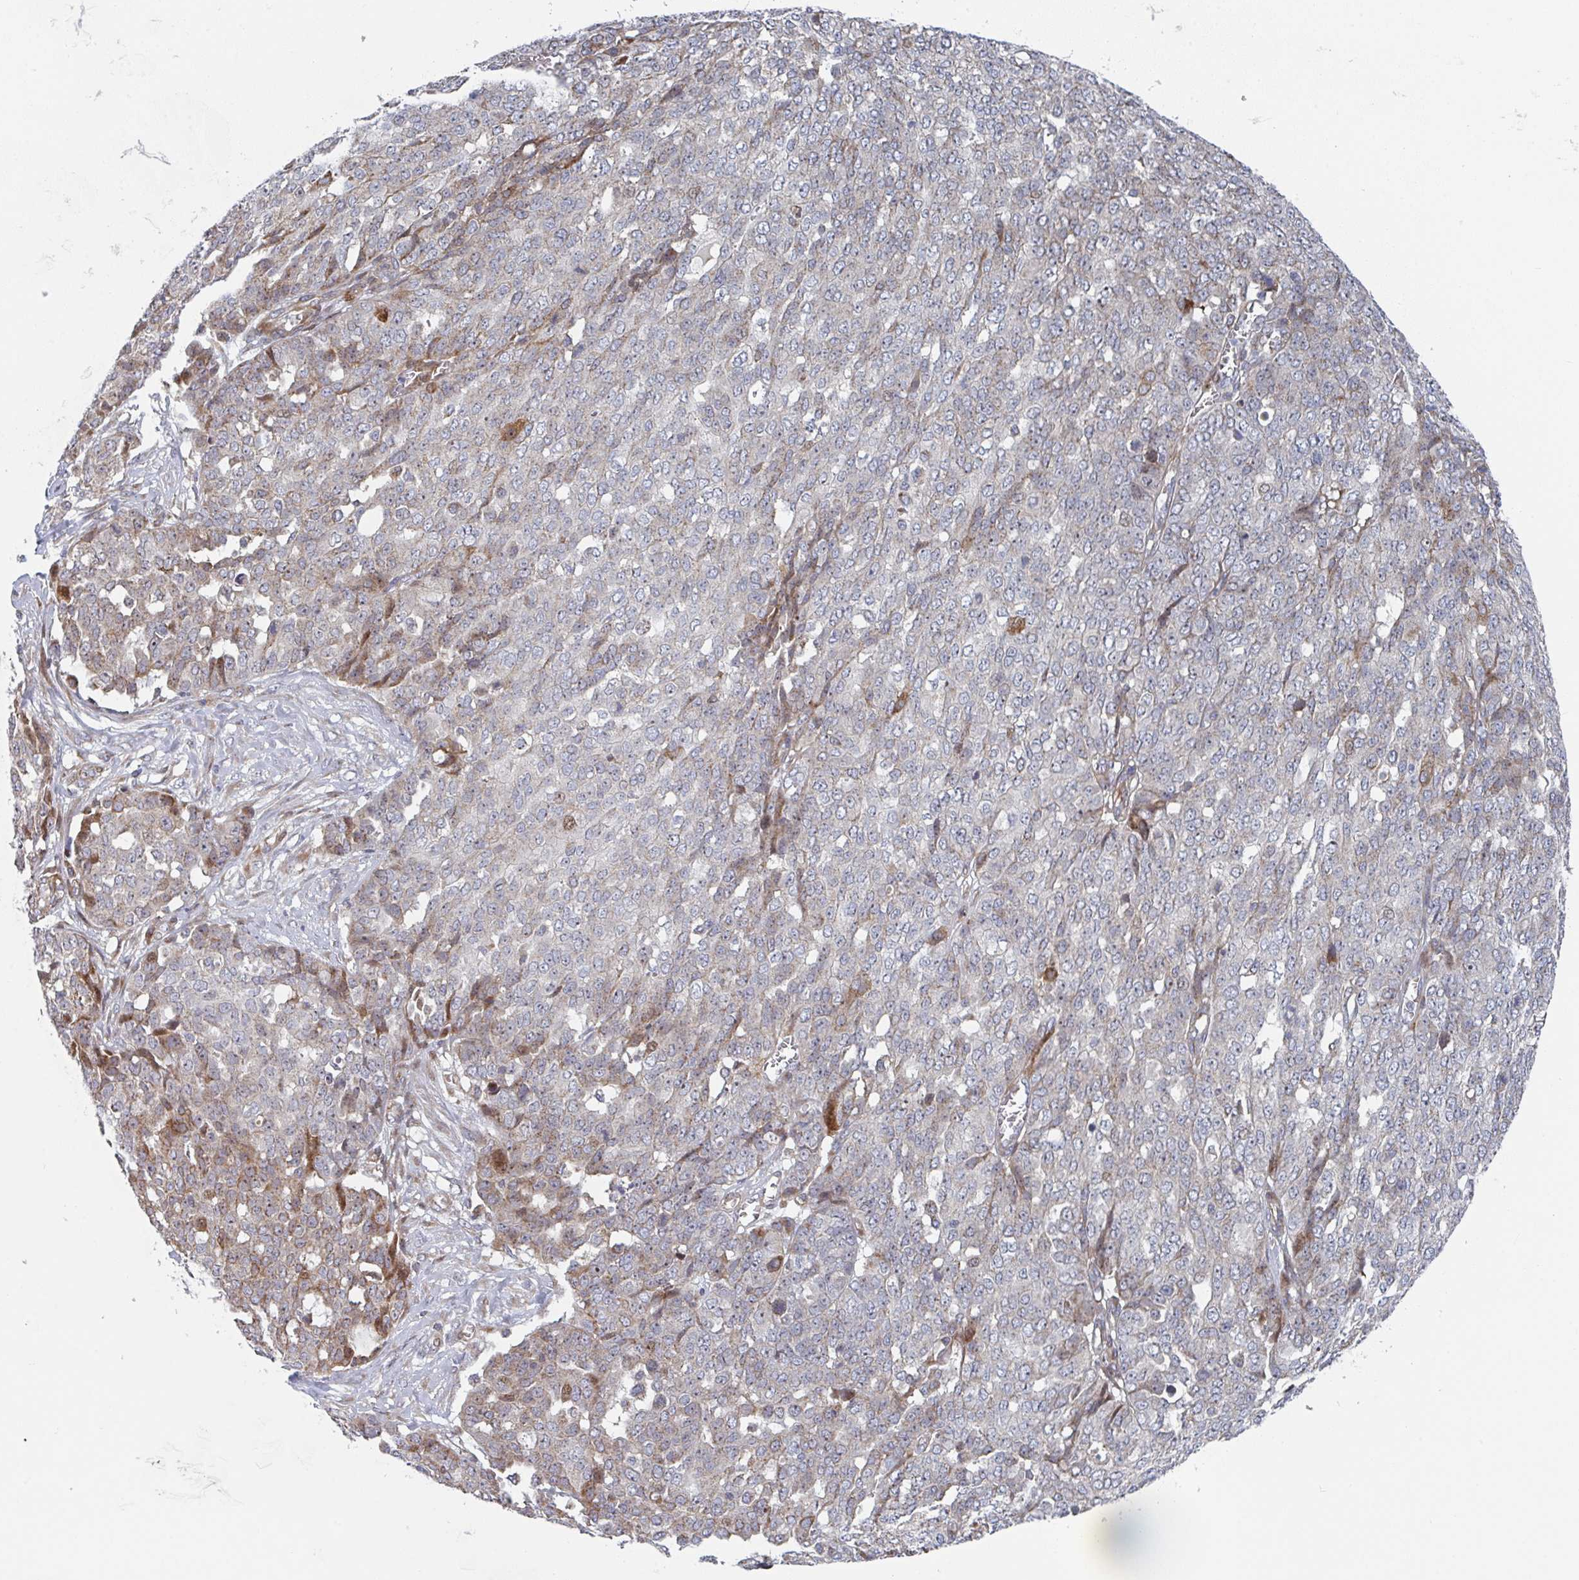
{"staining": {"intensity": "moderate", "quantity": "<25%", "location": "cytoplasmic/membranous,nuclear"}, "tissue": "ovarian cancer", "cell_type": "Tumor cells", "image_type": "cancer", "snomed": [{"axis": "morphology", "description": "Cystadenocarcinoma, serous, NOS"}, {"axis": "topography", "description": "Soft tissue"}, {"axis": "topography", "description": "Ovary"}], "caption": "A brown stain labels moderate cytoplasmic/membranous and nuclear staining of a protein in ovarian cancer tumor cells. (Brightfield microscopy of DAB IHC at high magnification).", "gene": "ZNF644", "patient": {"sex": "female", "age": 57}}